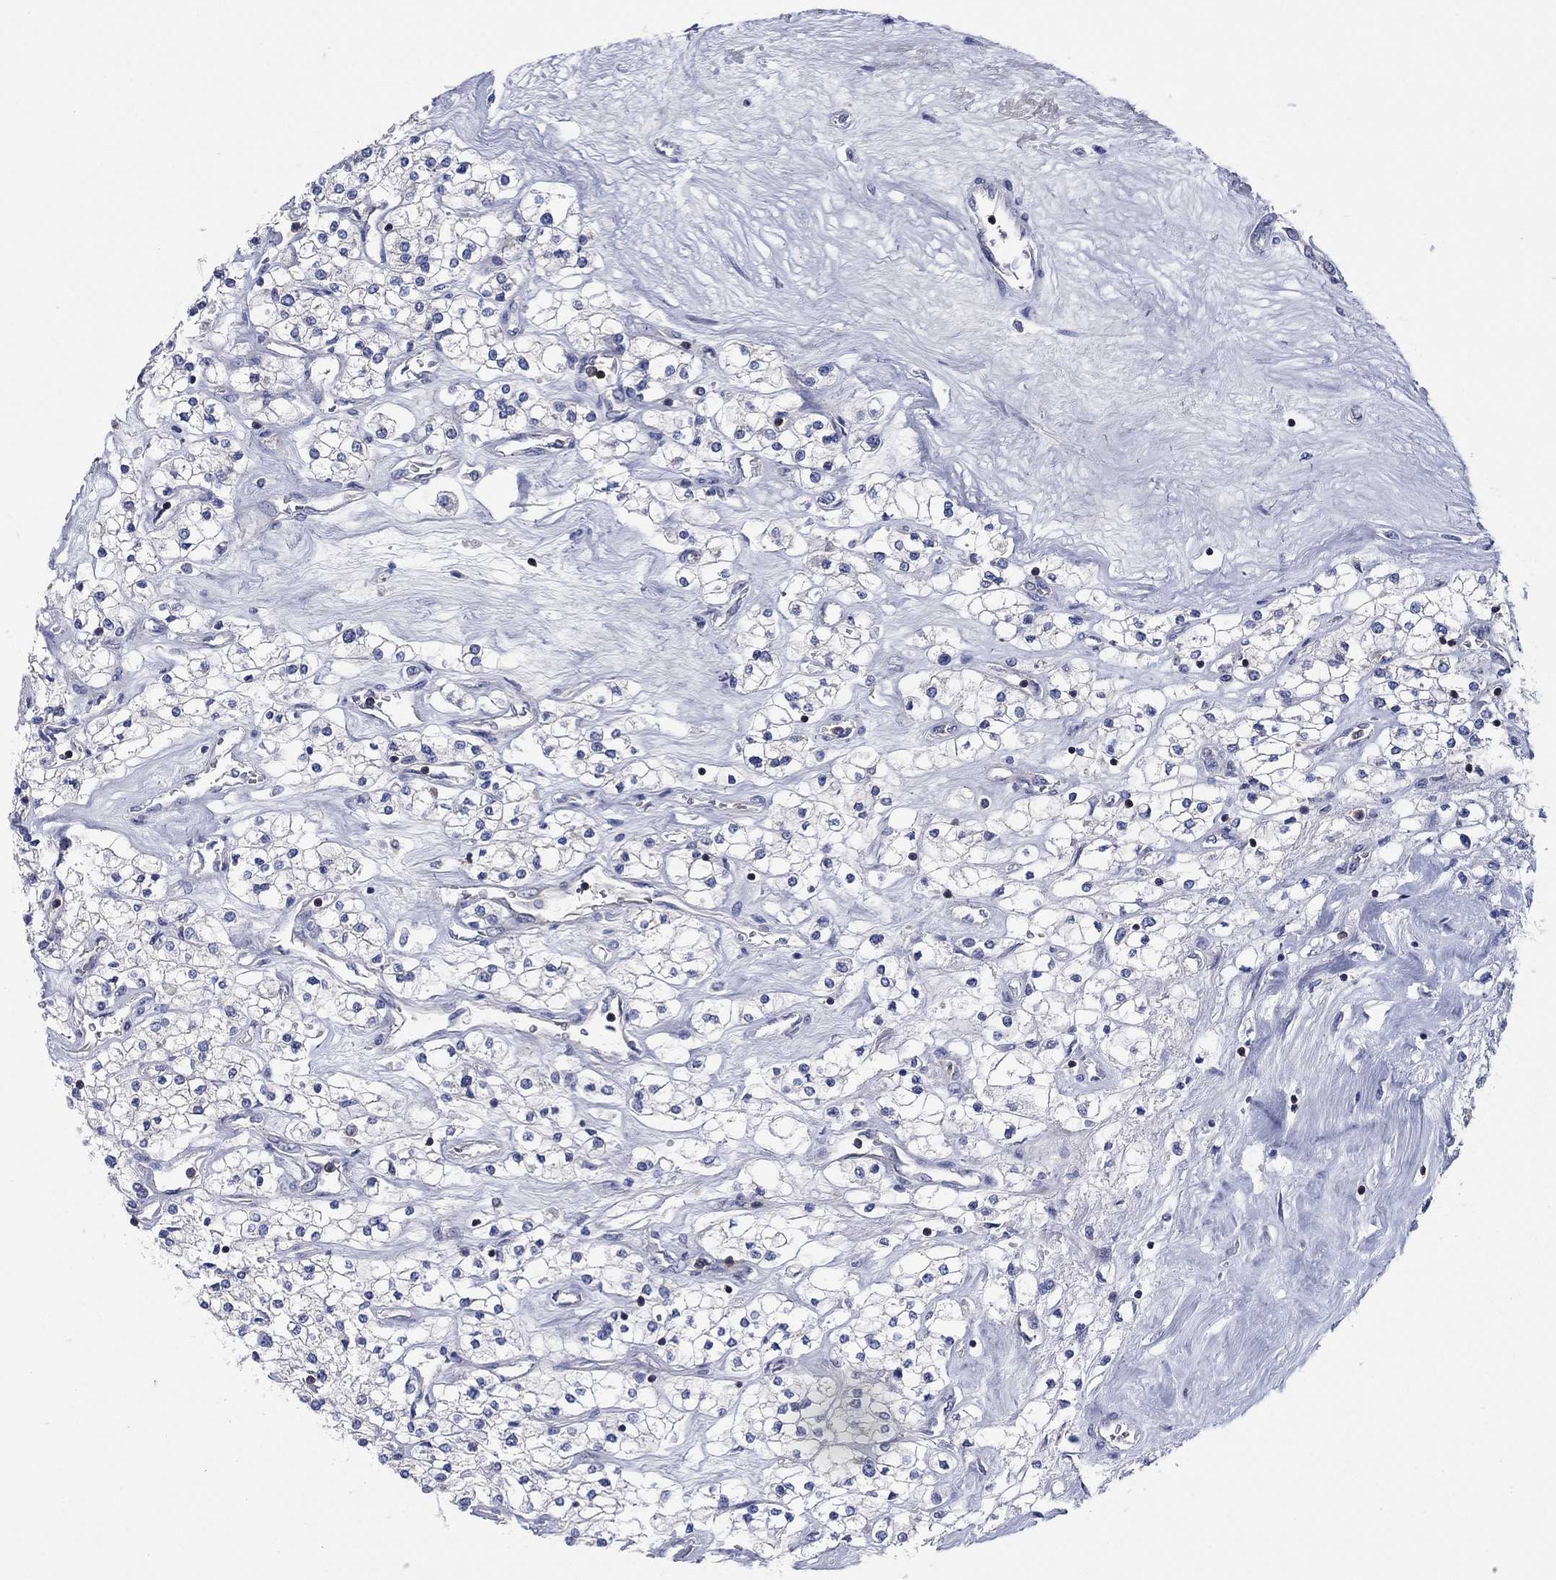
{"staining": {"intensity": "negative", "quantity": "none", "location": "none"}, "tissue": "renal cancer", "cell_type": "Tumor cells", "image_type": "cancer", "snomed": [{"axis": "morphology", "description": "Adenocarcinoma, NOS"}, {"axis": "topography", "description": "Kidney"}], "caption": "Renal adenocarcinoma was stained to show a protein in brown. There is no significant expression in tumor cells.", "gene": "PVR", "patient": {"sex": "male", "age": 80}}